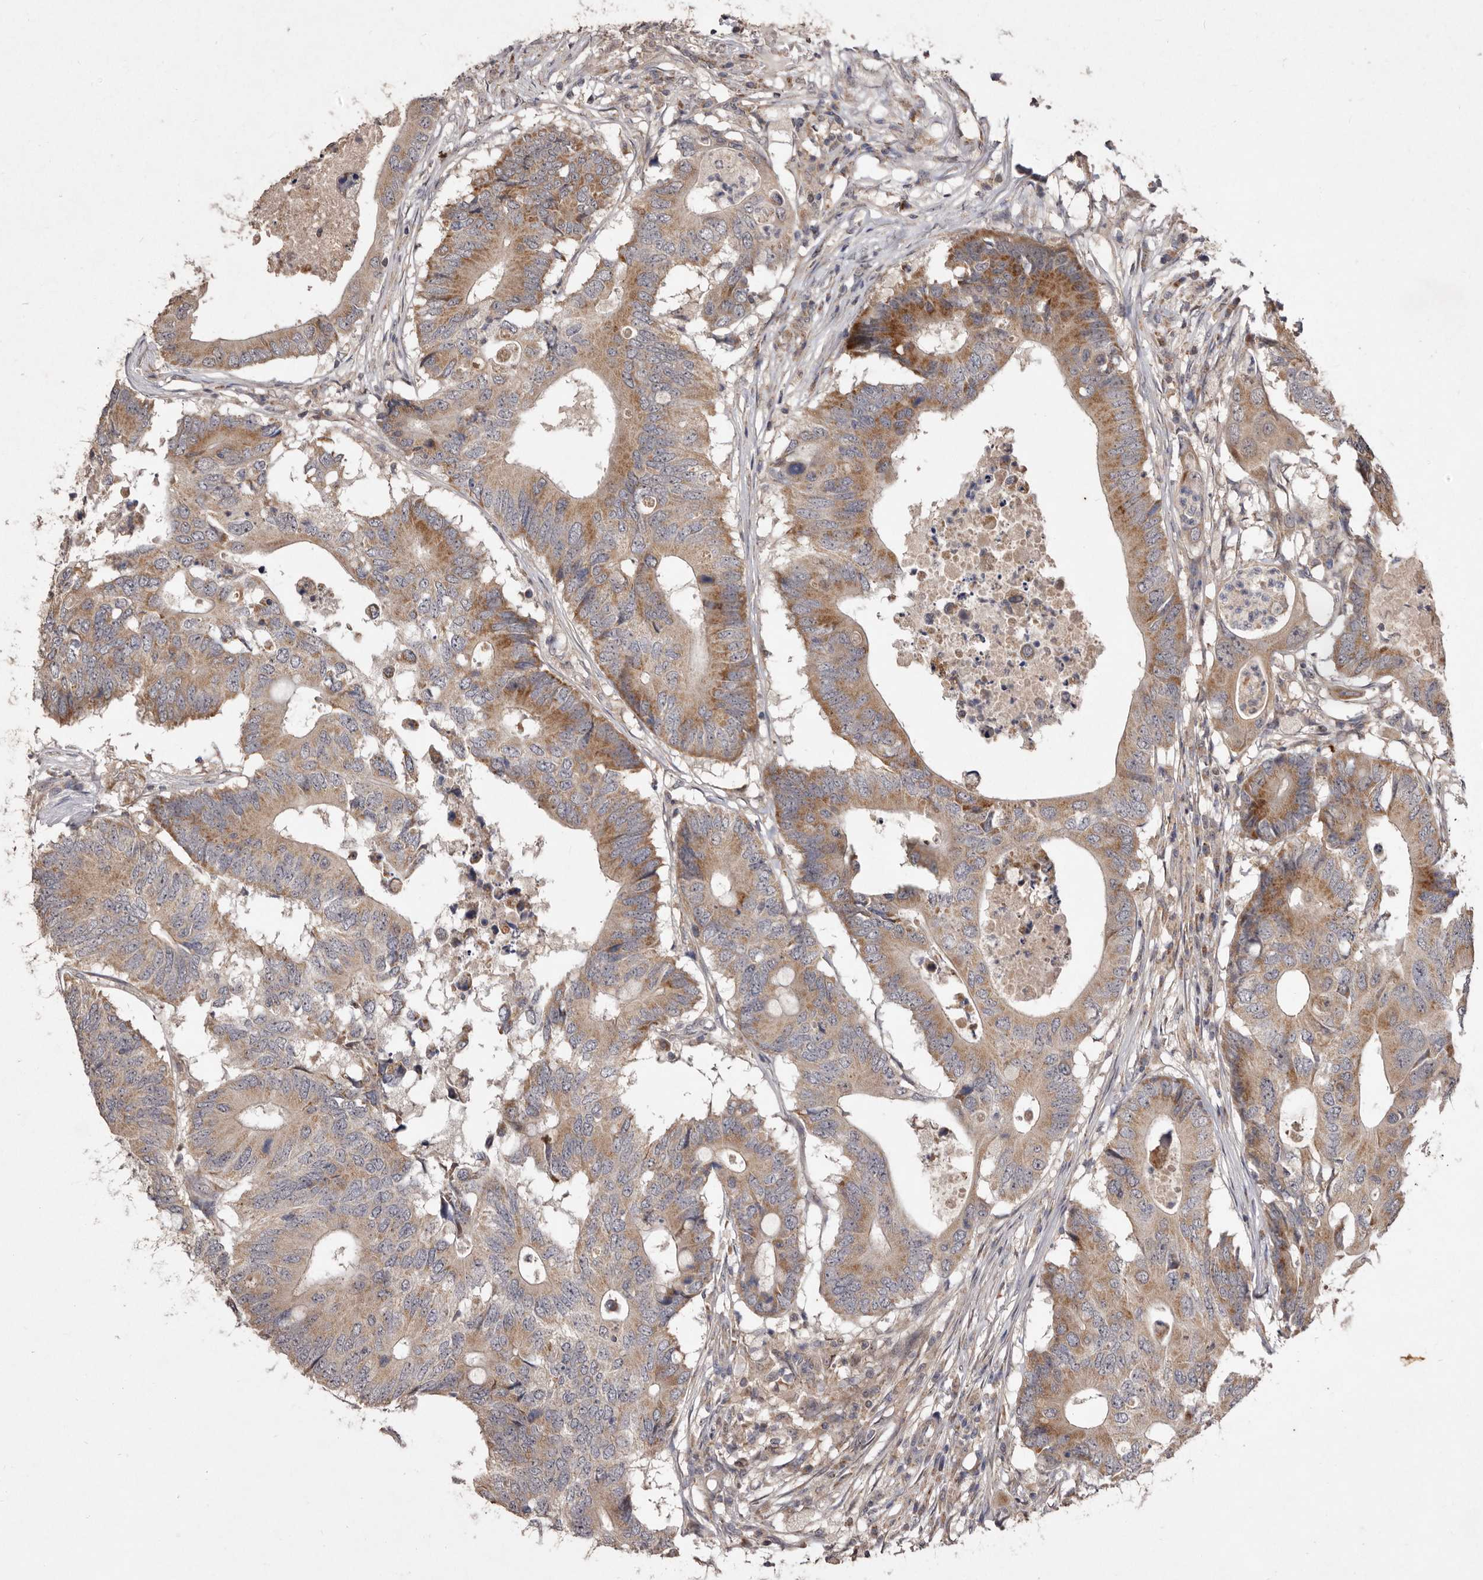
{"staining": {"intensity": "moderate", "quantity": ">75%", "location": "cytoplasmic/membranous"}, "tissue": "colorectal cancer", "cell_type": "Tumor cells", "image_type": "cancer", "snomed": [{"axis": "morphology", "description": "Adenocarcinoma, NOS"}, {"axis": "topography", "description": "Colon"}], "caption": "Immunohistochemical staining of colorectal cancer (adenocarcinoma) reveals medium levels of moderate cytoplasmic/membranous protein staining in about >75% of tumor cells.", "gene": "FLAD1", "patient": {"sex": "male", "age": 71}}